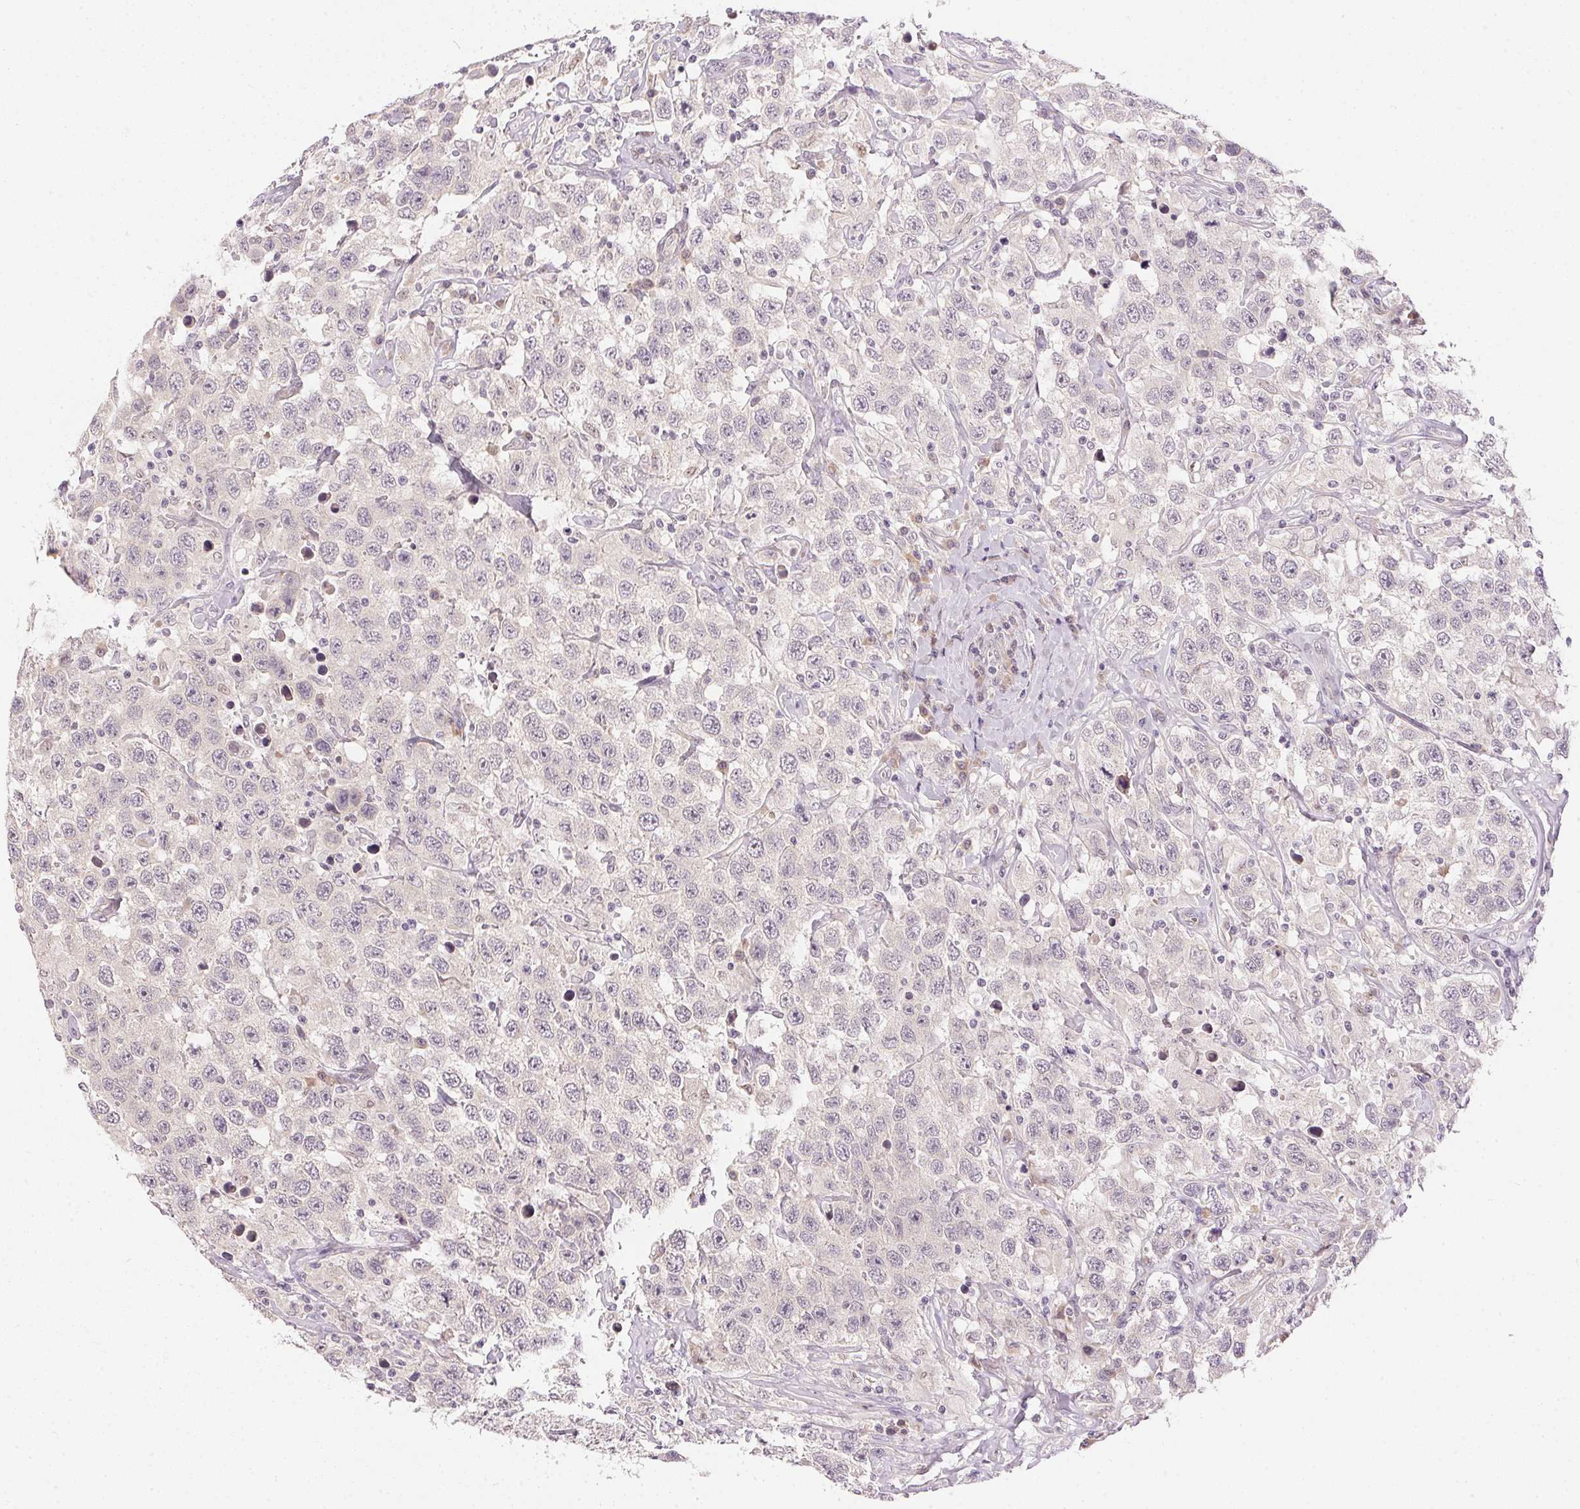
{"staining": {"intensity": "negative", "quantity": "none", "location": "none"}, "tissue": "testis cancer", "cell_type": "Tumor cells", "image_type": "cancer", "snomed": [{"axis": "morphology", "description": "Seminoma, NOS"}, {"axis": "topography", "description": "Testis"}], "caption": "IHC micrograph of human seminoma (testis) stained for a protein (brown), which shows no expression in tumor cells.", "gene": "TTC23L", "patient": {"sex": "male", "age": 41}}